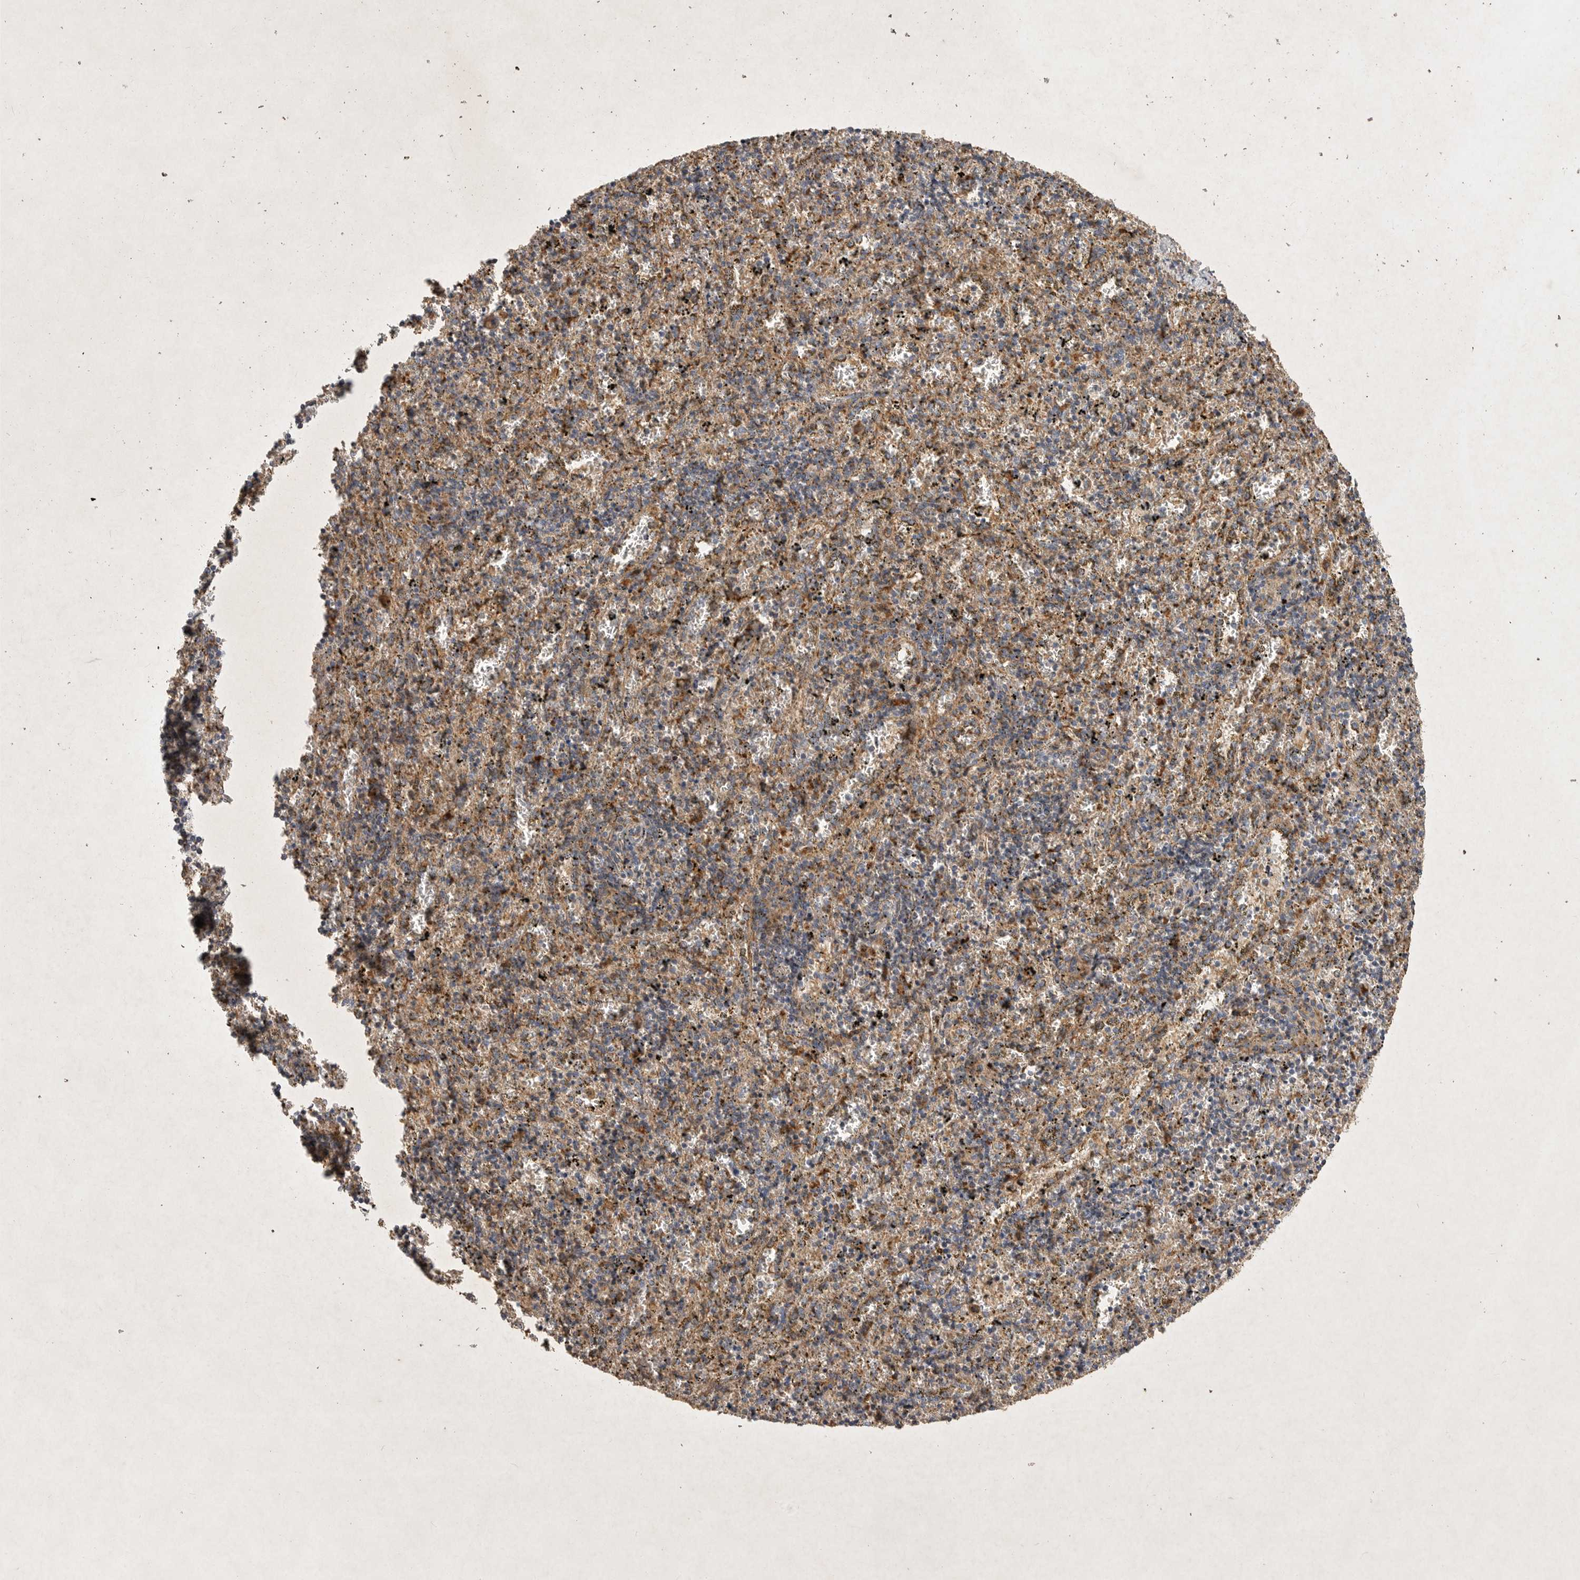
{"staining": {"intensity": "moderate", "quantity": "25%-75%", "location": "cytoplasmic/membranous"}, "tissue": "spleen", "cell_type": "Cells in red pulp", "image_type": "normal", "snomed": [{"axis": "morphology", "description": "Normal tissue, NOS"}, {"axis": "topography", "description": "Spleen"}], "caption": "Brown immunohistochemical staining in normal human spleen displays moderate cytoplasmic/membranous expression in approximately 25%-75% of cells in red pulp.", "gene": "MRPL41", "patient": {"sex": "male", "age": 11}}